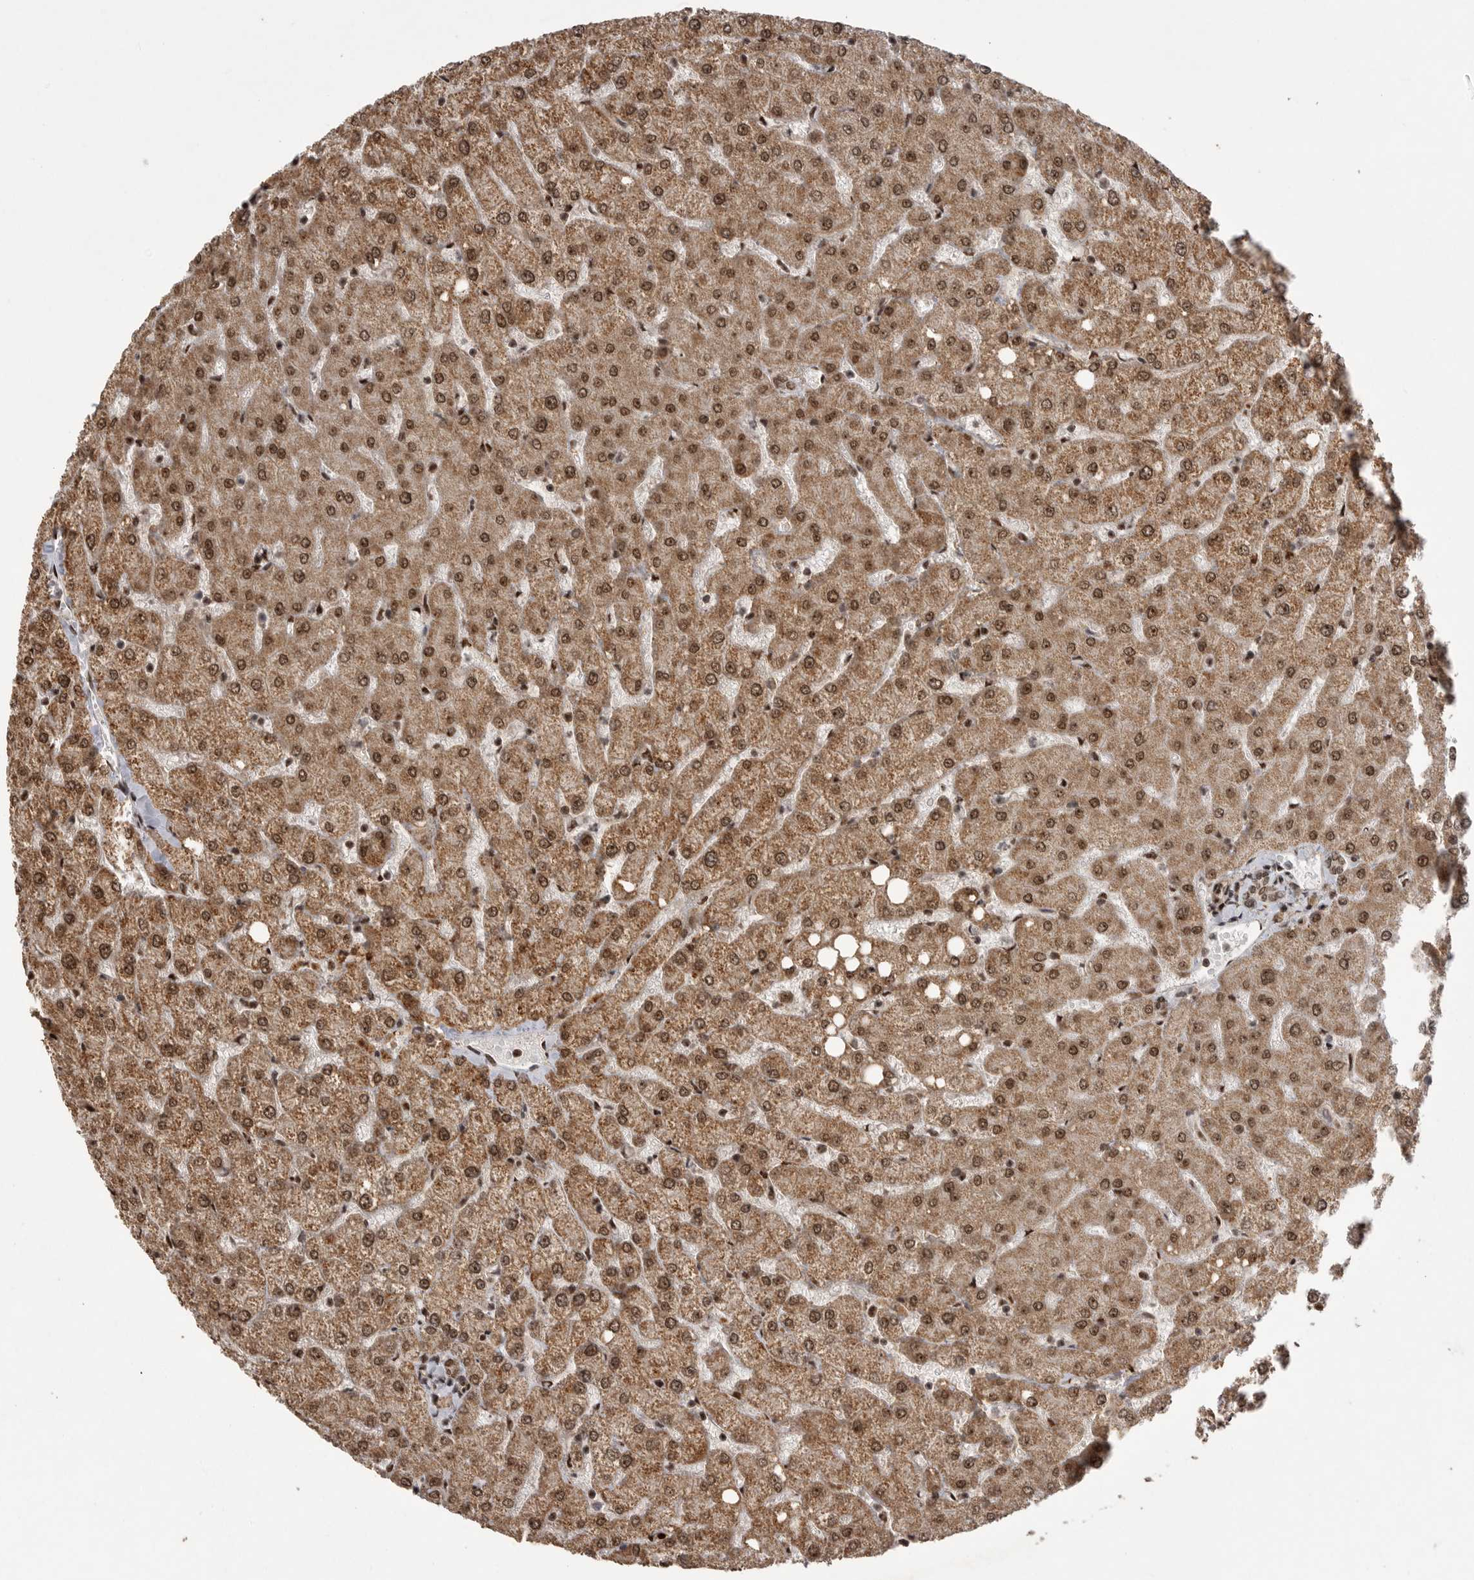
{"staining": {"intensity": "moderate", "quantity": "25%-75%", "location": "cytoplasmic/membranous,nuclear"}, "tissue": "liver", "cell_type": "Cholangiocytes", "image_type": "normal", "snomed": [{"axis": "morphology", "description": "Normal tissue, NOS"}, {"axis": "topography", "description": "Liver"}], "caption": "Protein analysis of normal liver reveals moderate cytoplasmic/membranous,nuclear staining in about 25%-75% of cholangiocytes.", "gene": "PPP1R8", "patient": {"sex": "female", "age": 54}}